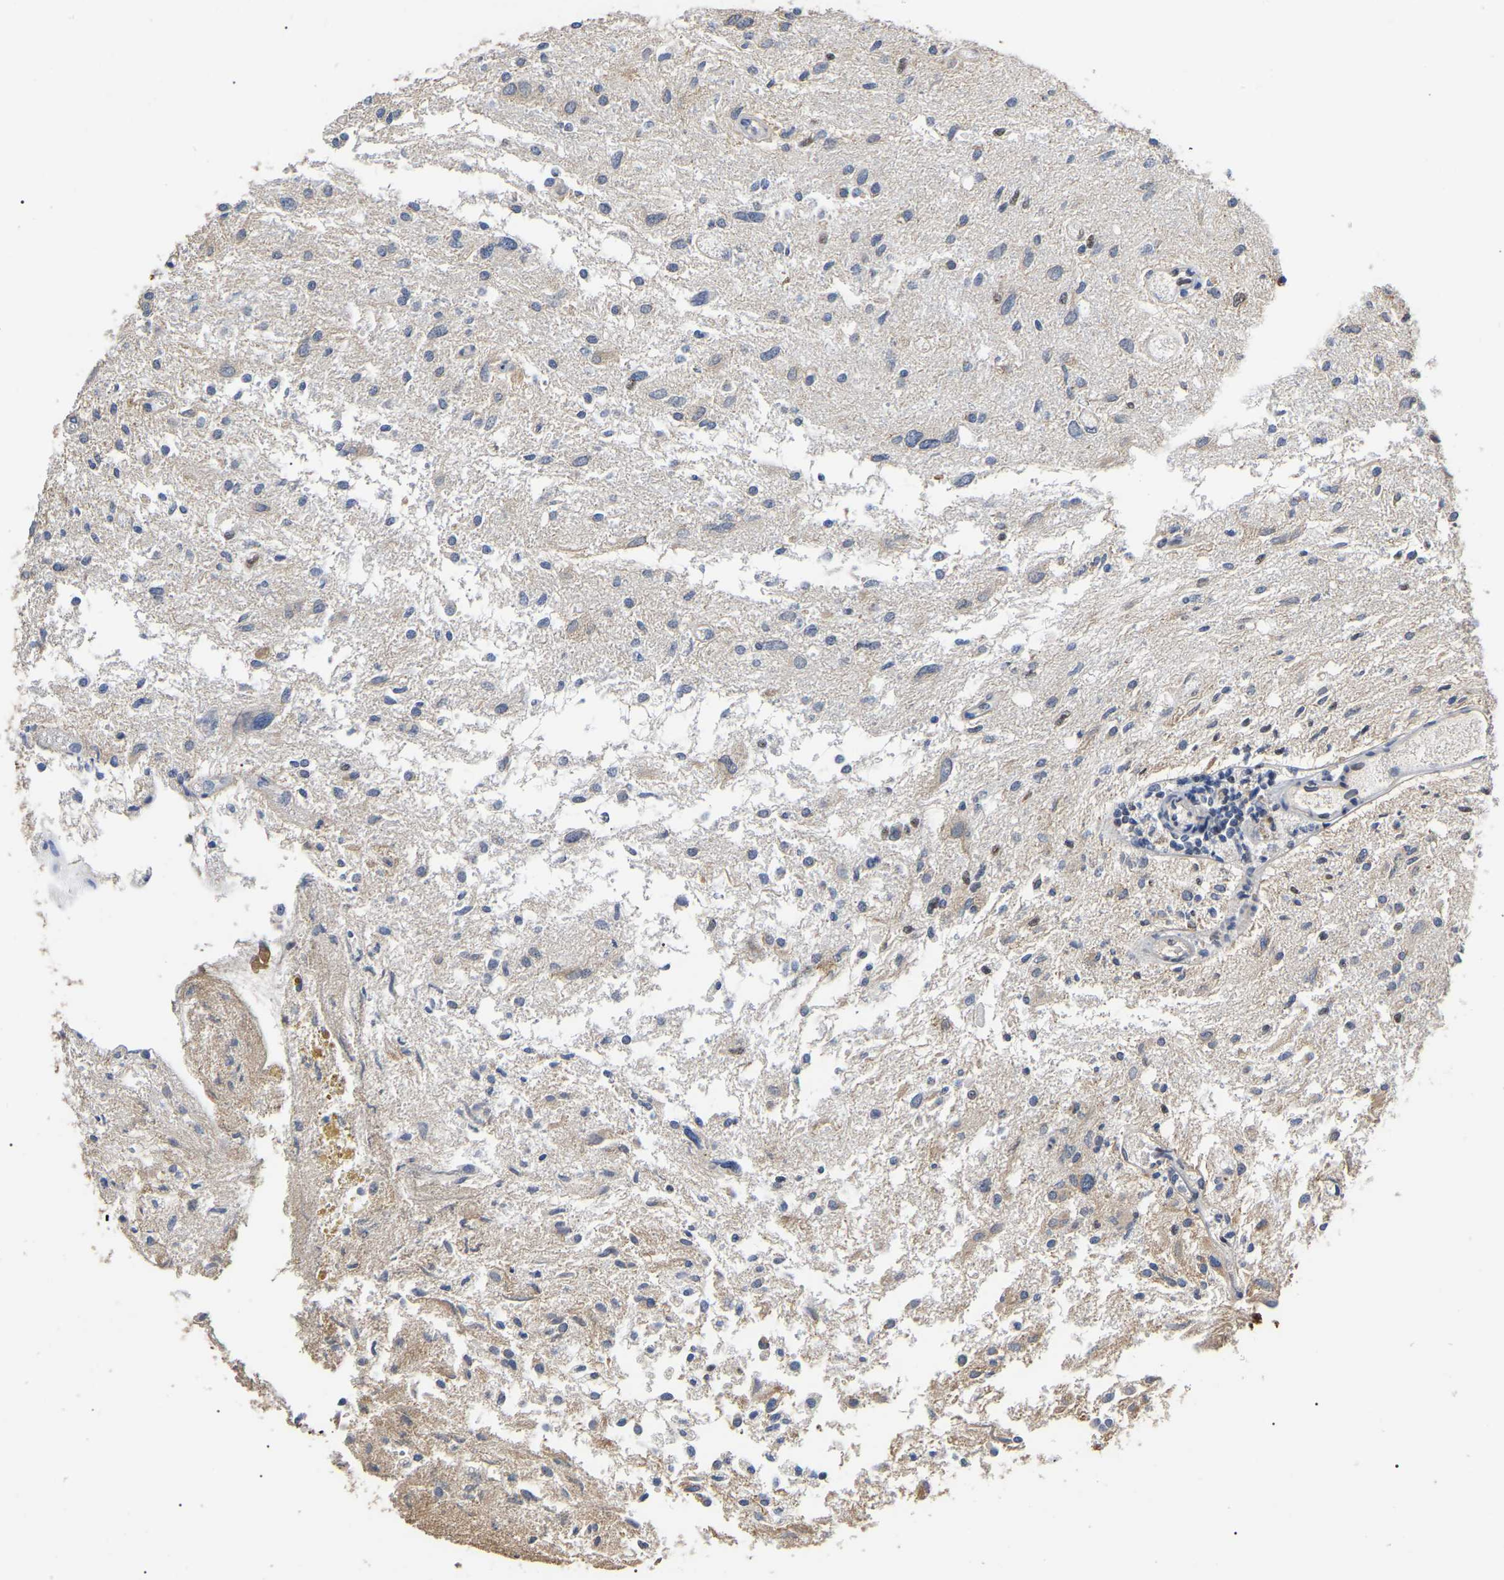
{"staining": {"intensity": "negative", "quantity": "none", "location": "none"}, "tissue": "glioma", "cell_type": "Tumor cells", "image_type": "cancer", "snomed": [{"axis": "morphology", "description": "Glioma, malignant, High grade"}, {"axis": "topography", "description": "Brain"}], "caption": "Tumor cells show no significant staining in malignant glioma (high-grade). The staining was performed using DAB to visualize the protein expression in brown, while the nuclei were stained in blue with hematoxylin (Magnification: 20x).", "gene": "JAZF1", "patient": {"sex": "female", "age": 59}}